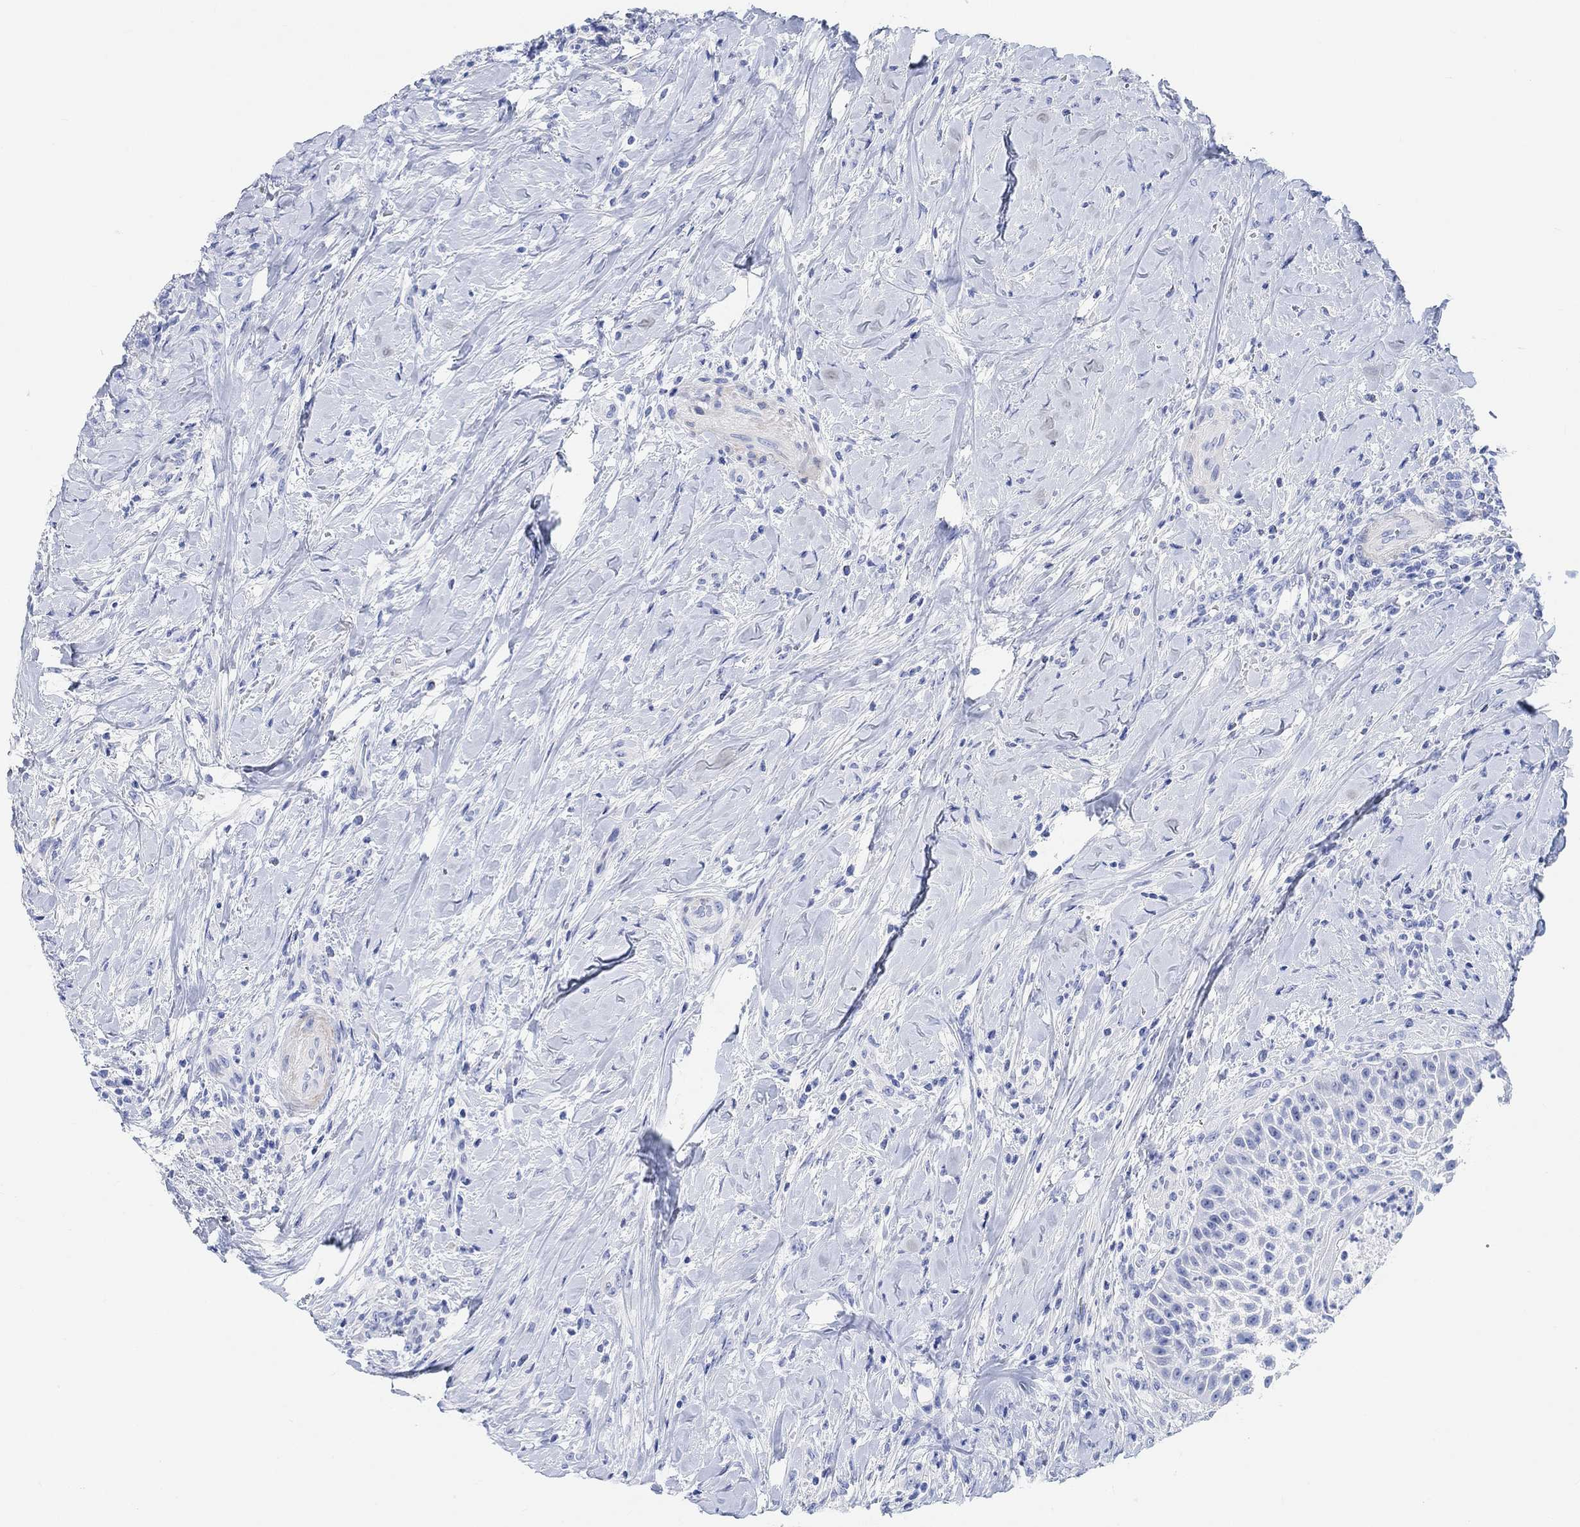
{"staining": {"intensity": "negative", "quantity": "none", "location": "none"}, "tissue": "head and neck cancer", "cell_type": "Tumor cells", "image_type": "cancer", "snomed": [{"axis": "morphology", "description": "Squamous cell carcinoma, NOS"}, {"axis": "topography", "description": "Head-Neck"}], "caption": "IHC photomicrograph of neoplastic tissue: head and neck cancer (squamous cell carcinoma) stained with DAB reveals no significant protein positivity in tumor cells.", "gene": "ANKRD33", "patient": {"sex": "male", "age": 69}}